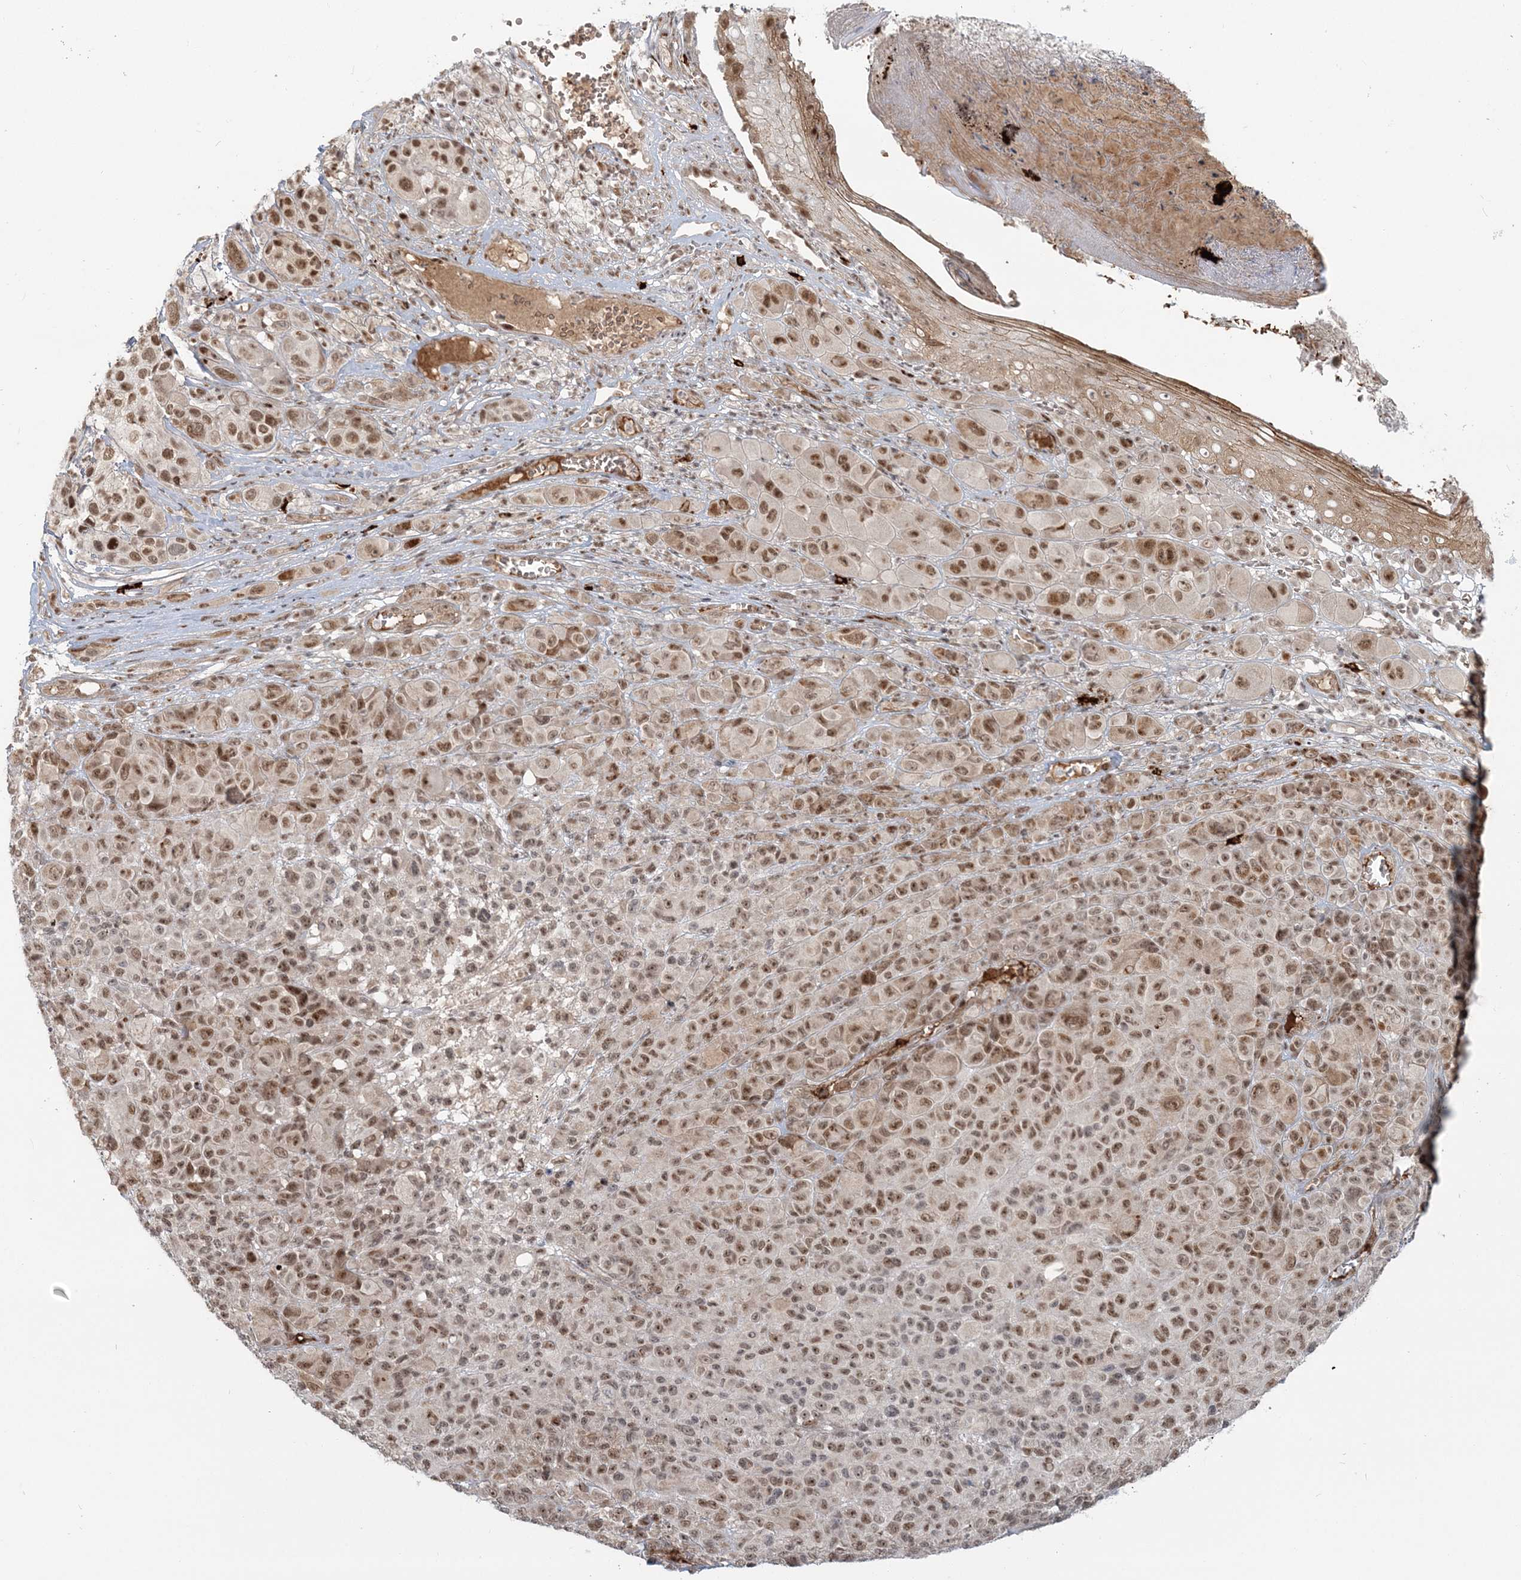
{"staining": {"intensity": "moderate", "quantity": ">75%", "location": "nuclear"}, "tissue": "melanoma", "cell_type": "Tumor cells", "image_type": "cancer", "snomed": [{"axis": "morphology", "description": "Malignant melanoma, NOS"}, {"axis": "topography", "description": "Skin of trunk"}], "caption": "DAB (3,3'-diaminobenzidine) immunohistochemical staining of malignant melanoma displays moderate nuclear protein positivity in approximately >75% of tumor cells. The protein of interest is stained brown, and the nuclei are stained in blue (DAB (3,3'-diaminobenzidine) IHC with brightfield microscopy, high magnification).", "gene": "SH3PXD2A", "patient": {"sex": "male", "age": 71}}